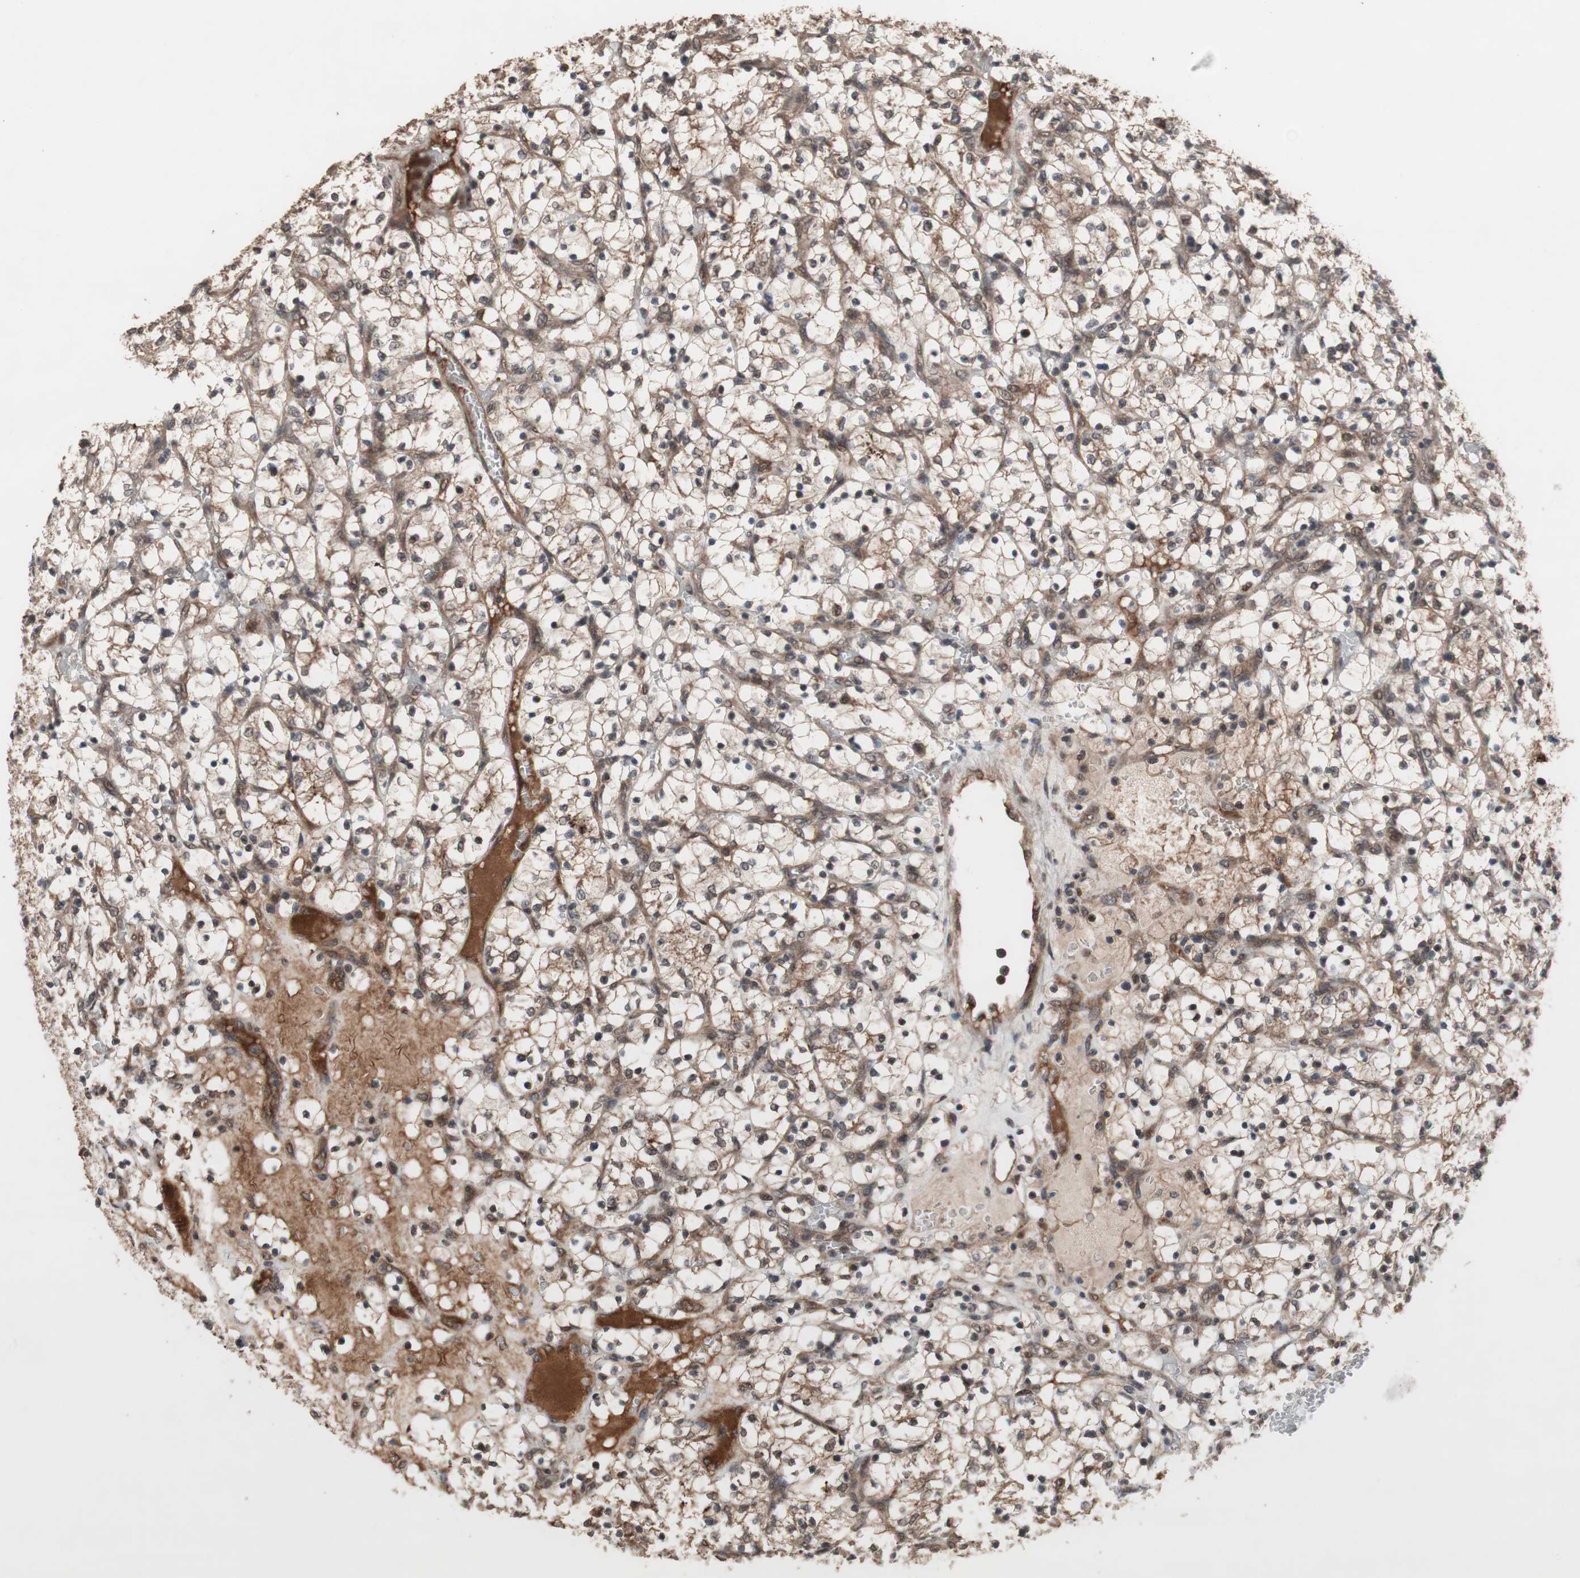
{"staining": {"intensity": "moderate", "quantity": ">75%", "location": "cytoplasmic/membranous"}, "tissue": "renal cancer", "cell_type": "Tumor cells", "image_type": "cancer", "snomed": [{"axis": "morphology", "description": "Adenocarcinoma, NOS"}, {"axis": "topography", "description": "Kidney"}], "caption": "Immunohistochemistry (DAB (3,3'-diaminobenzidine)) staining of human adenocarcinoma (renal) displays moderate cytoplasmic/membranous protein positivity in about >75% of tumor cells. The protein is stained brown, and the nuclei are stained in blue (DAB (3,3'-diaminobenzidine) IHC with brightfield microscopy, high magnification).", "gene": "KANSL1", "patient": {"sex": "female", "age": 69}}